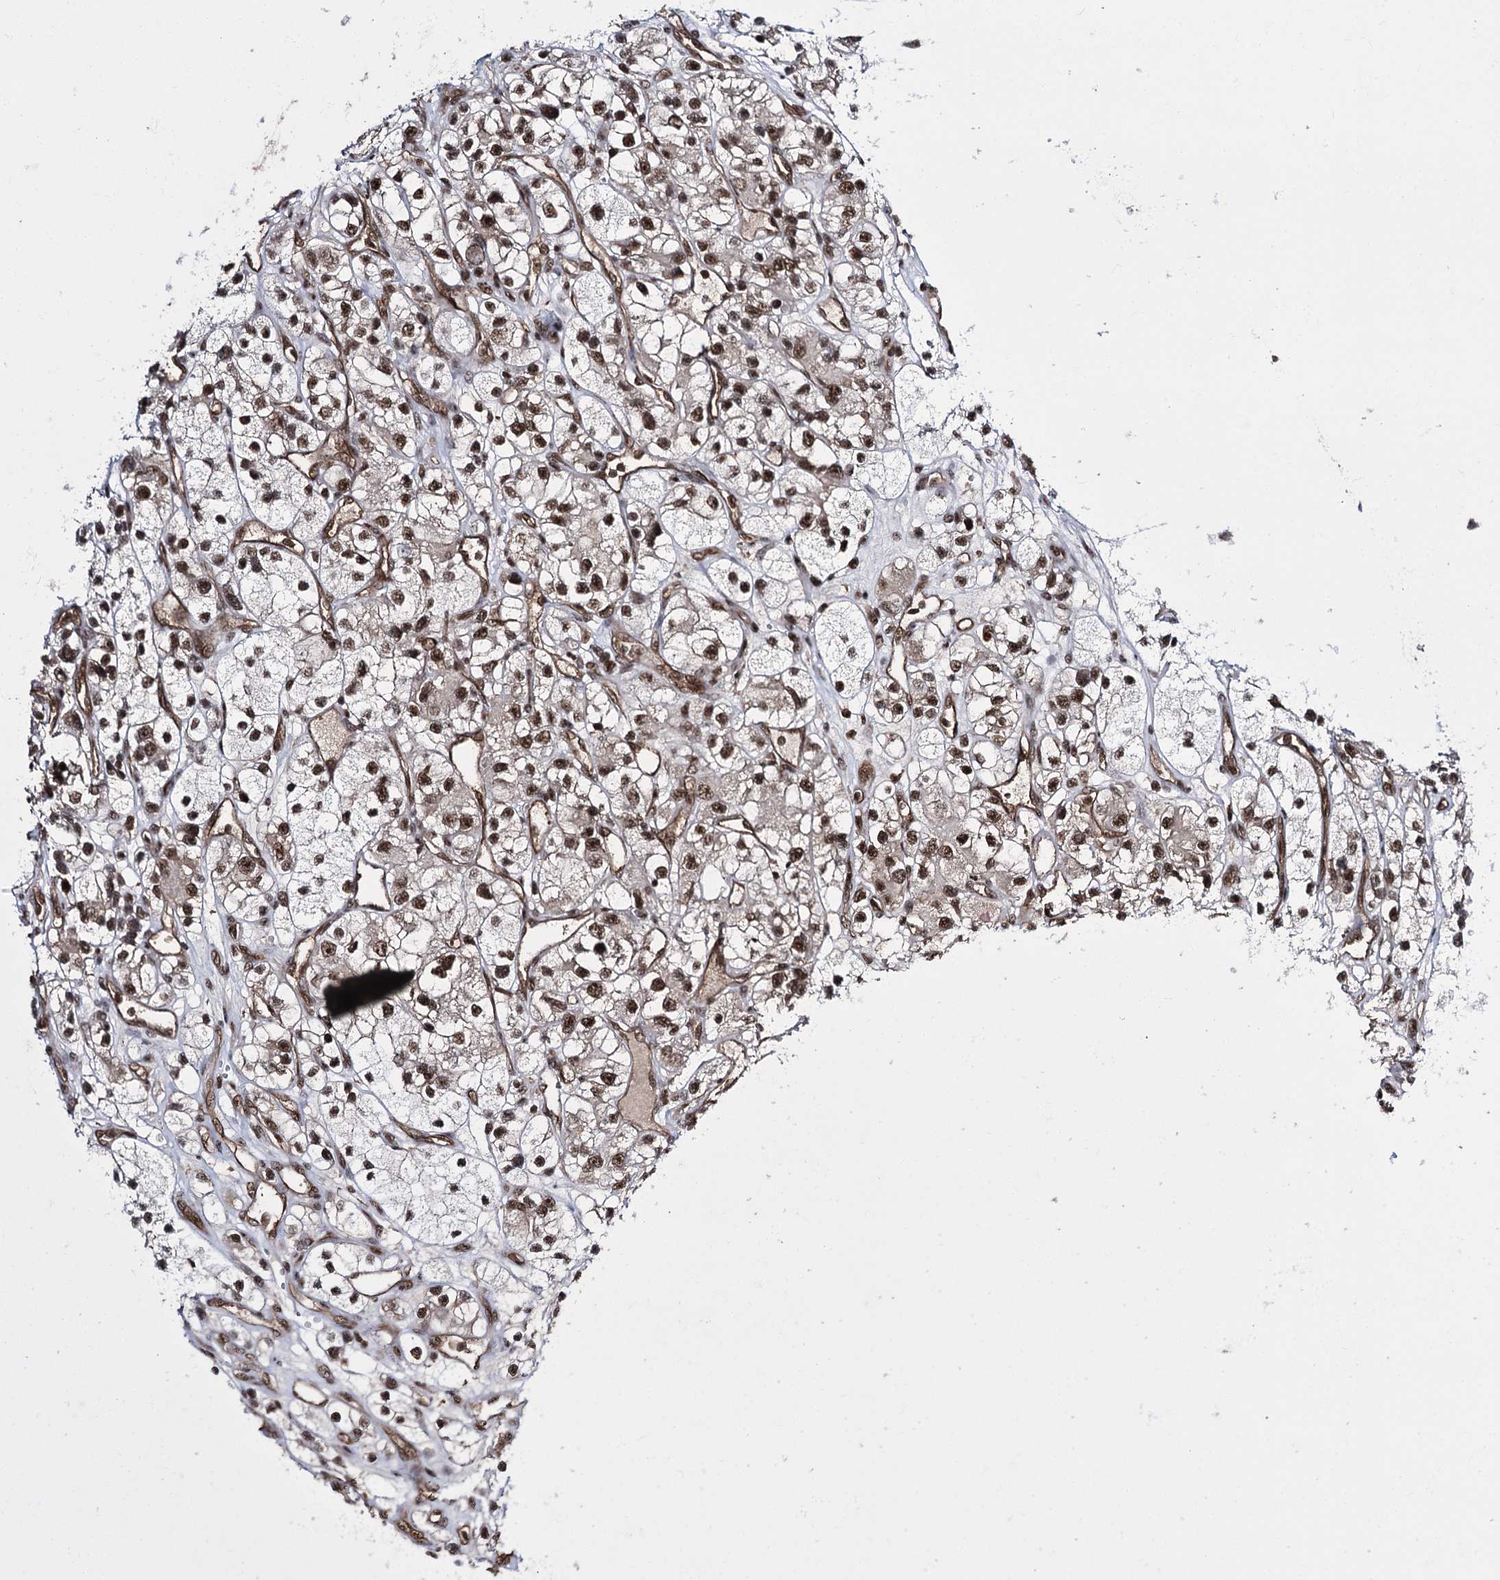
{"staining": {"intensity": "strong", "quantity": ">75%", "location": "nuclear"}, "tissue": "renal cancer", "cell_type": "Tumor cells", "image_type": "cancer", "snomed": [{"axis": "morphology", "description": "Adenocarcinoma, NOS"}, {"axis": "topography", "description": "Kidney"}], "caption": "DAB (3,3'-diaminobenzidine) immunohistochemical staining of renal cancer shows strong nuclear protein staining in about >75% of tumor cells.", "gene": "PRPF40A", "patient": {"sex": "female", "age": 57}}